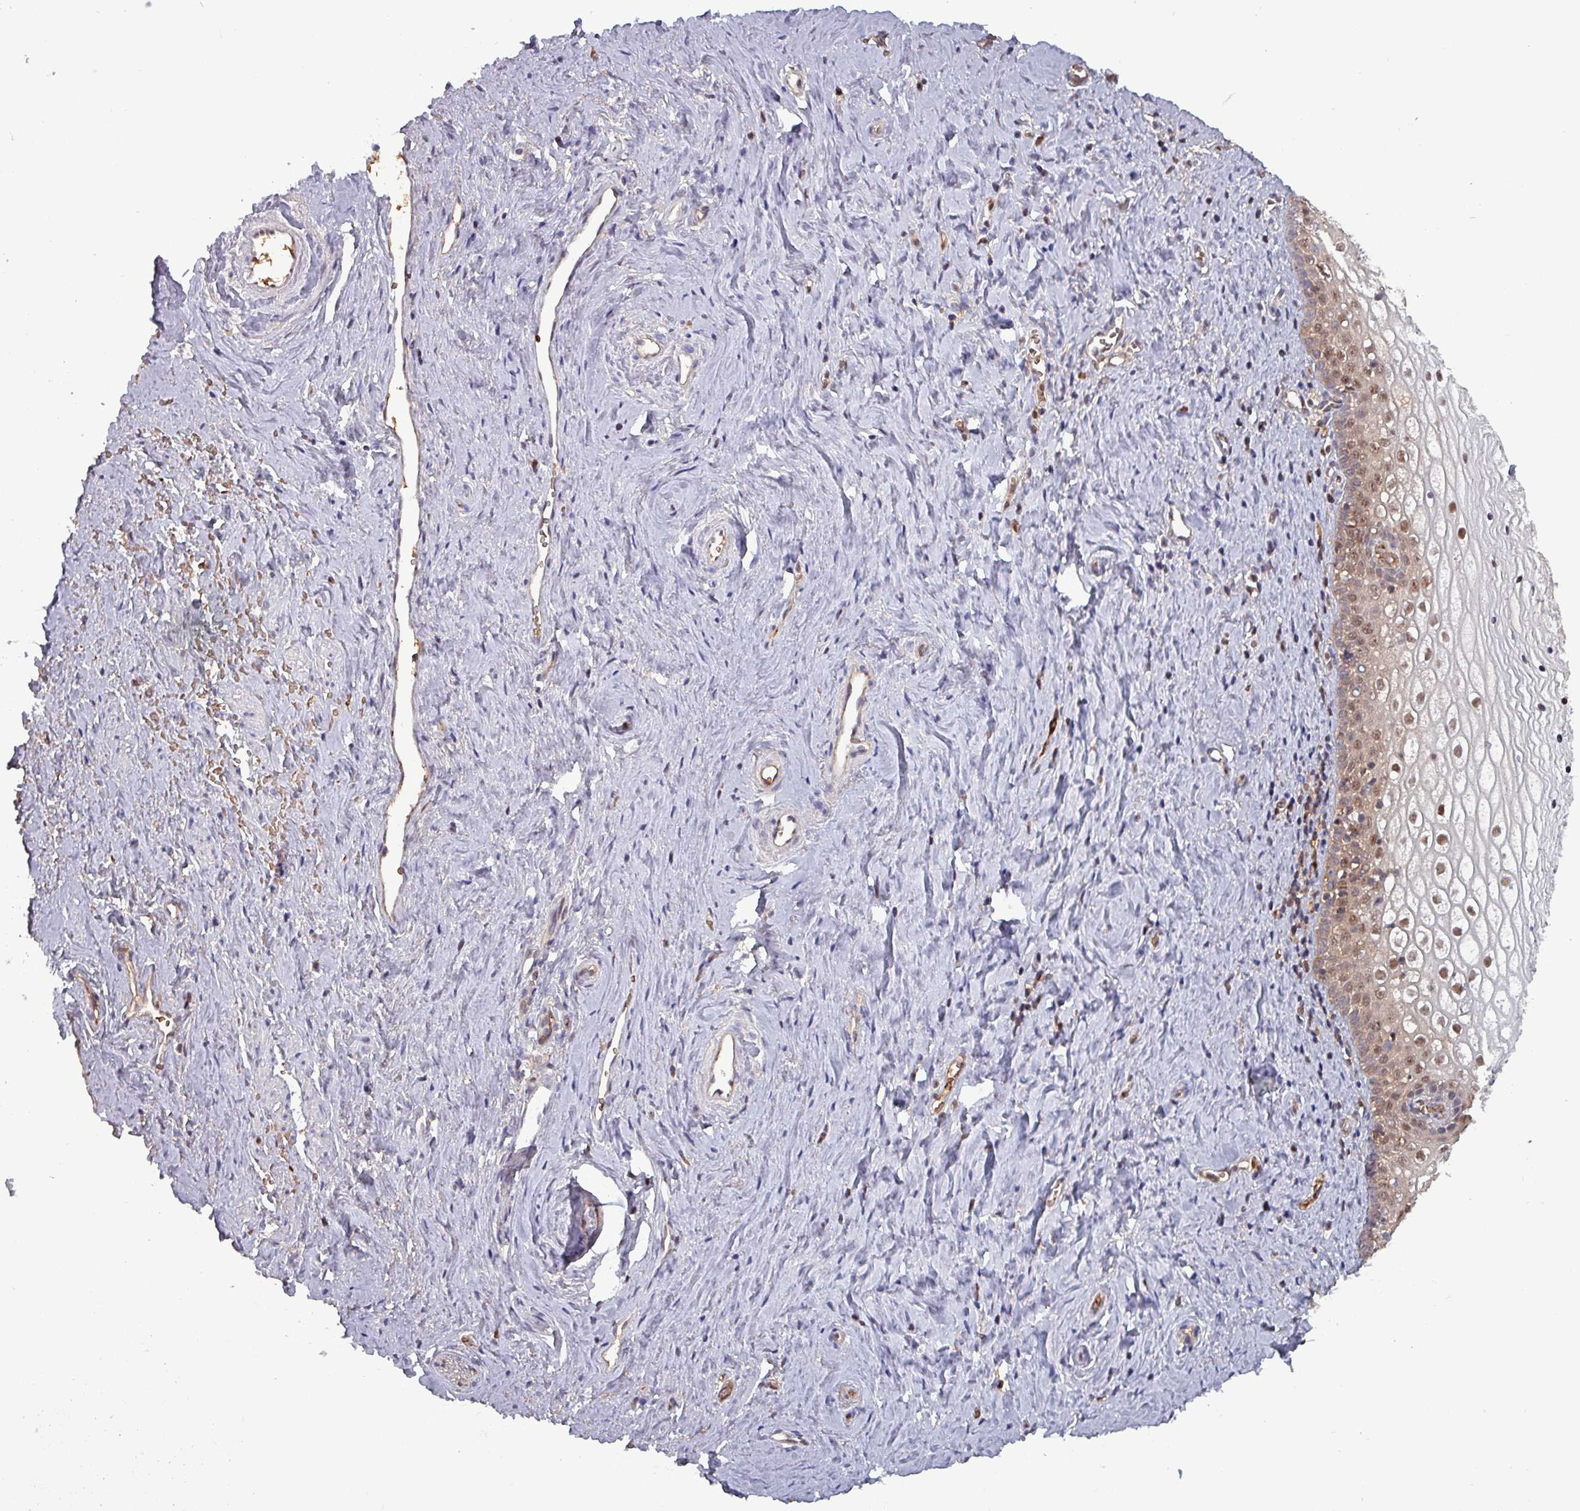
{"staining": {"intensity": "moderate", "quantity": "25%-75%", "location": "nuclear"}, "tissue": "vagina", "cell_type": "Squamous epithelial cells", "image_type": "normal", "snomed": [{"axis": "morphology", "description": "Normal tissue, NOS"}, {"axis": "topography", "description": "Vagina"}], "caption": "A photomicrograph of vagina stained for a protein exhibits moderate nuclear brown staining in squamous epithelial cells. (DAB IHC with brightfield microscopy, high magnification).", "gene": "PSMB8", "patient": {"sex": "female", "age": 59}}